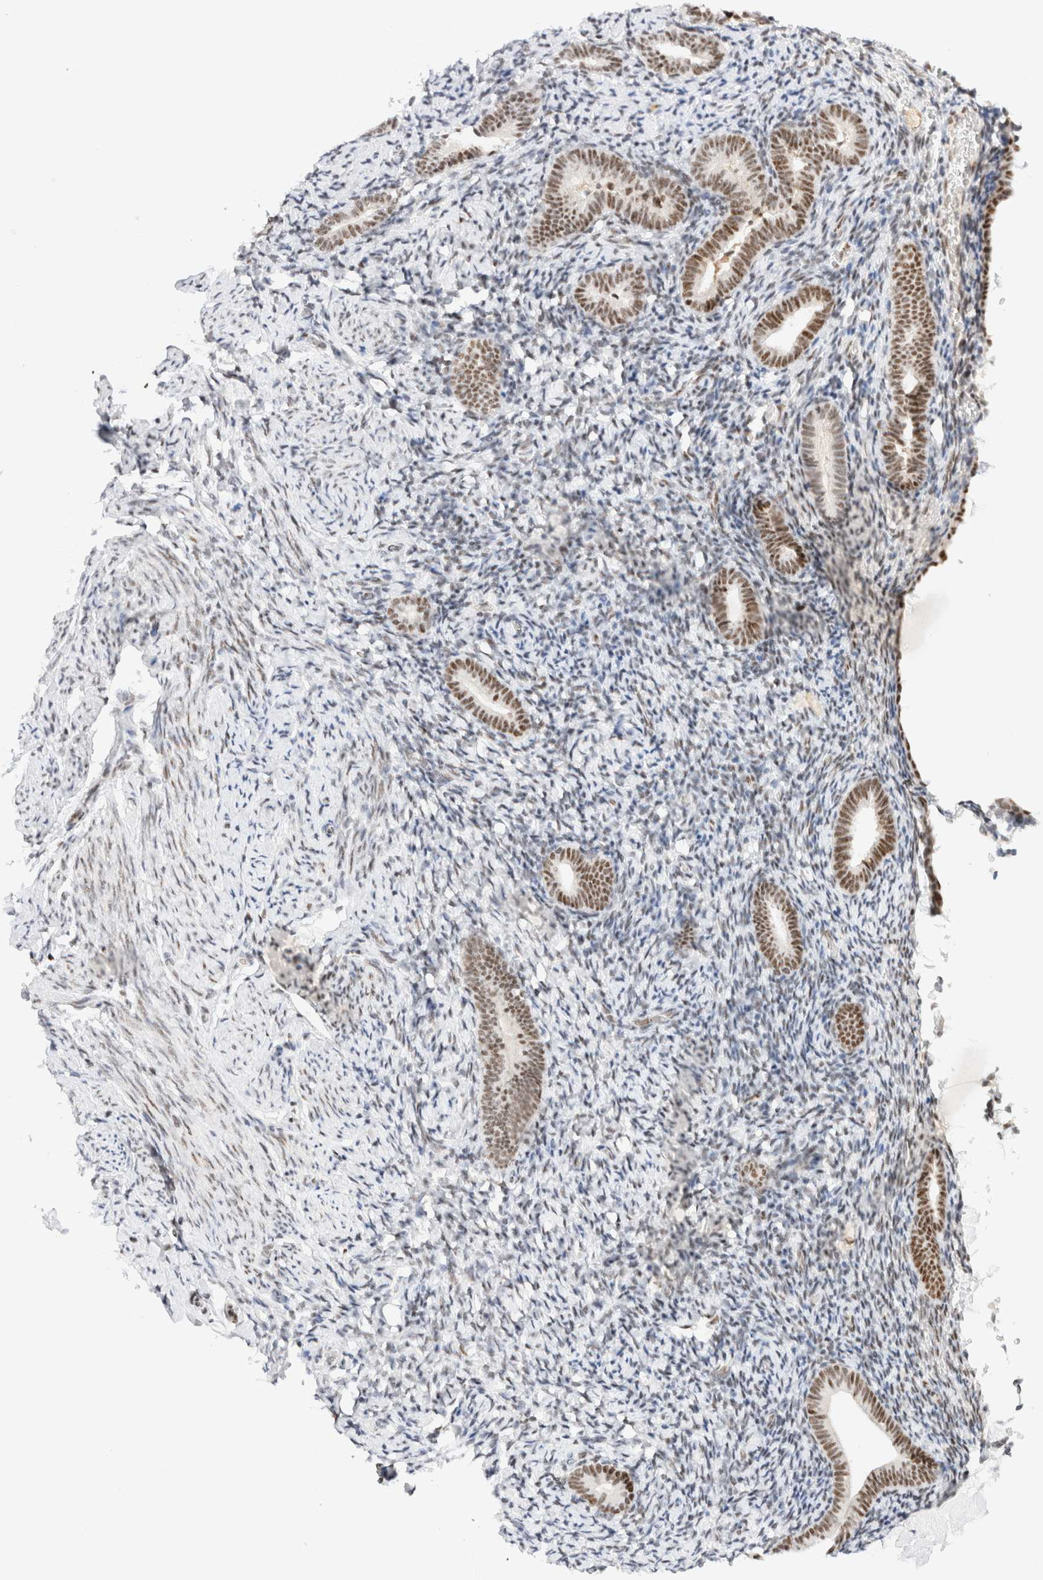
{"staining": {"intensity": "weak", "quantity": "25%-75%", "location": "nuclear"}, "tissue": "endometrium", "cell_type": "Cells in endometrial stroma", "image_type": "normal", "snomed": [{"axis": "morphology", "description": "Normal tissue, NOS"}, {"axis": "topography", "description": "Endometrium"}], "caption": "Immunohistochemistry (IHC) histopathology image of unremarkable human endometrium stained for a protein (brown), which reveals low levels of weak nuclear positivity in about 25%-75% of cells in endometrial stroma.", "gene": "ZNF282", "patient": {"sex": "female", "age": 51}}